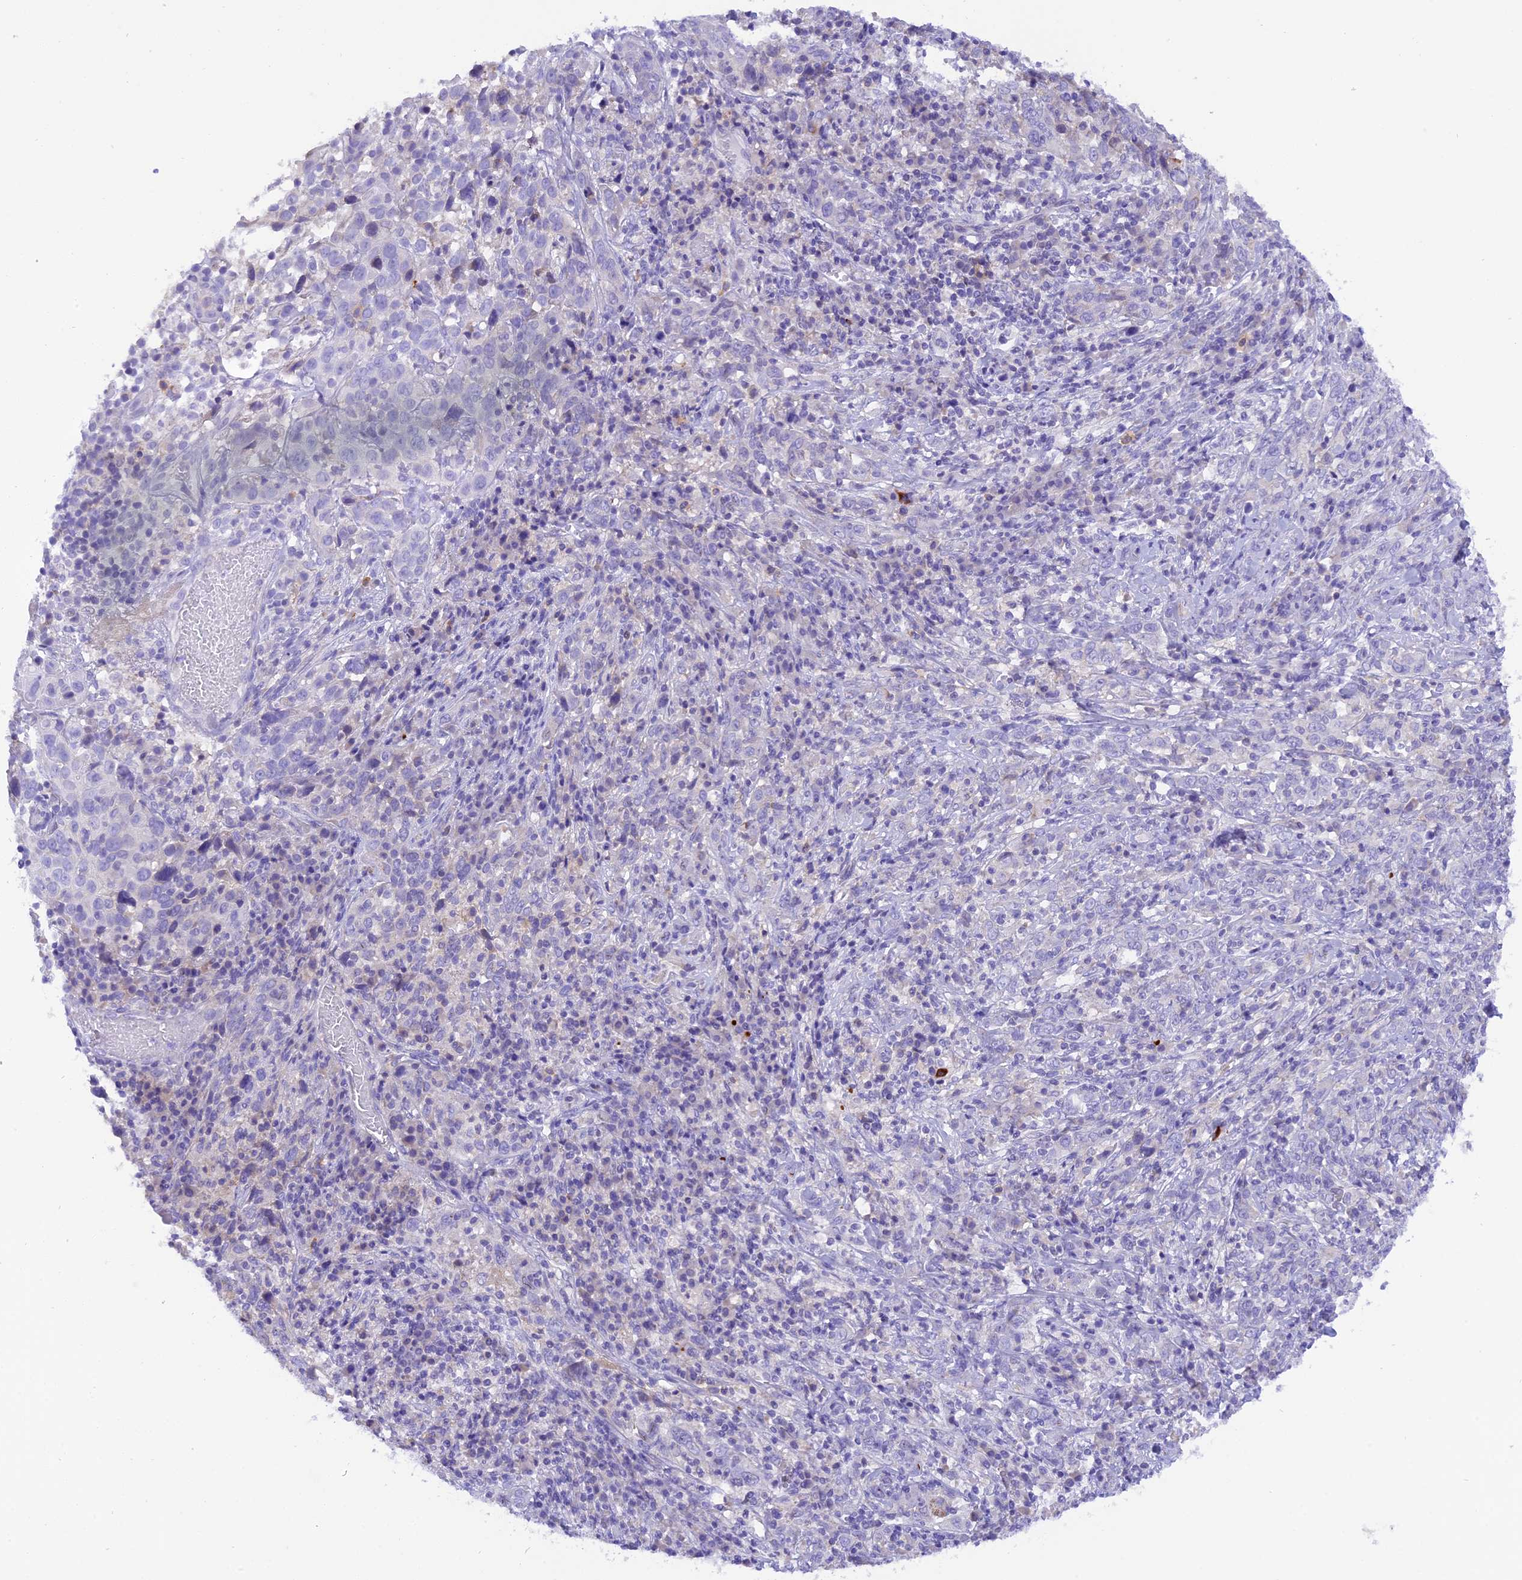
{"staining": {"intensity": "negative", "quantity": "none", "location": "none"}, "tissue": "cervical cancer", "cell_type": "Tumor cells", "image_type": "cancer", "snomed": [{"axis": "morphology", "description": "Squamous cell carcinoma, NOS"}, {"axis": "topography", "description": "Cervix"}], "caption": "Tumor cells show no significant staining in cervical cancer. (Stains: DAB (3,3'-diaminobenzidine) immunohistochemistry with hematoxylin counter stain, Microscopy: brightfield microscopy at high magnification).", "gene": "COL6A5", "patient": {"sex": "female", "age": 46}}